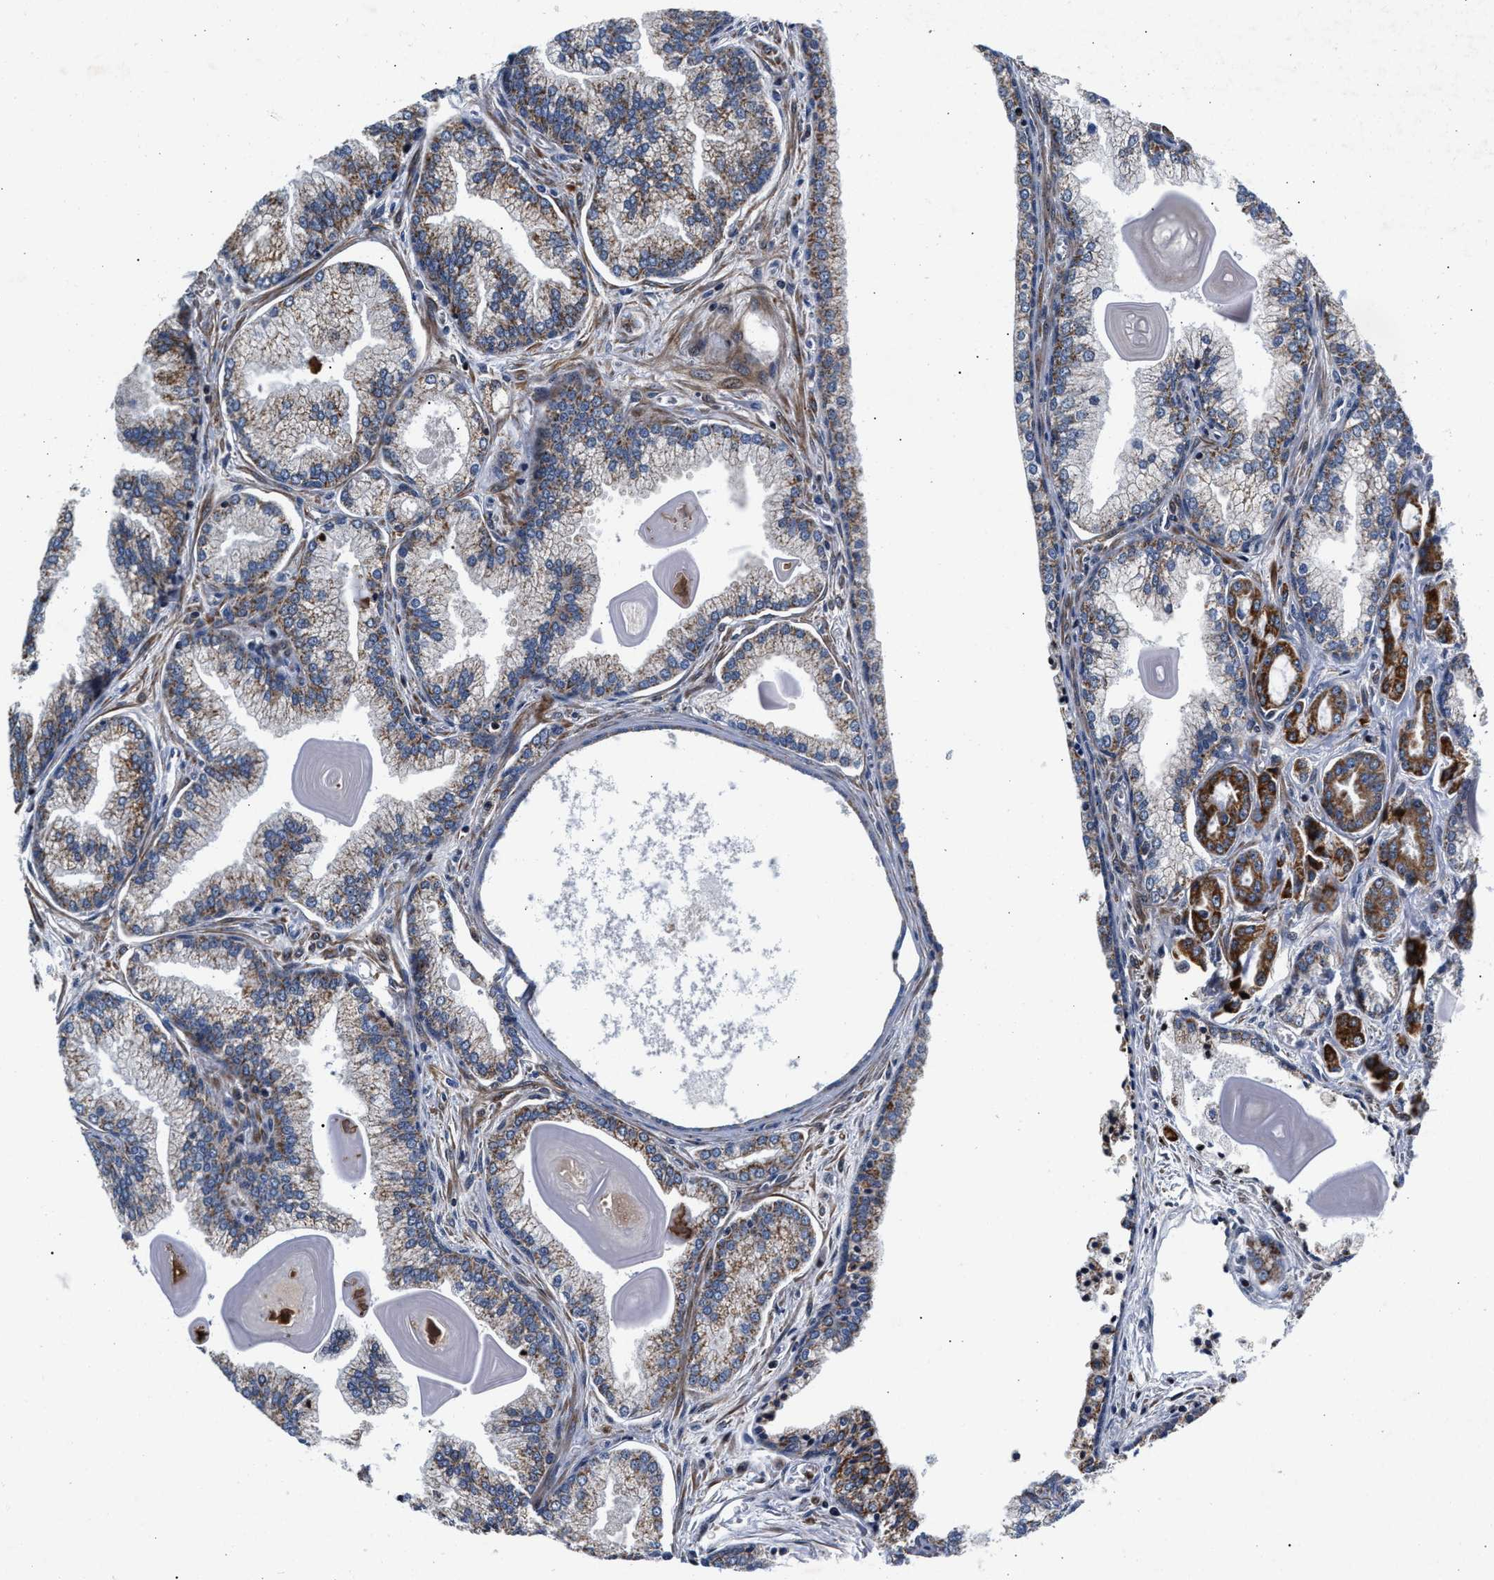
{"staining": {"intensity": "moderate", "quantity": ">75%", "location": "cytoplasmic/membranous"}, "tissue": "prostate cancer", "cell_type": "Tumor cells", "image_type": "cancer", "snomed": [{"axis": "morphology", "description": "Adenocarcinoma, Low grade"}, {"axis": "topography", "description": "Prostate"}], "caption": "A medium amount of moderate cytoplasmic/membranous positivity is appreciated in approximately >75% of tumor cells in prostate cancer (low-grade adenocarcinoma) tissue.", "gene": "SGK1", "patient": {"sex": "male", "age": 59}}